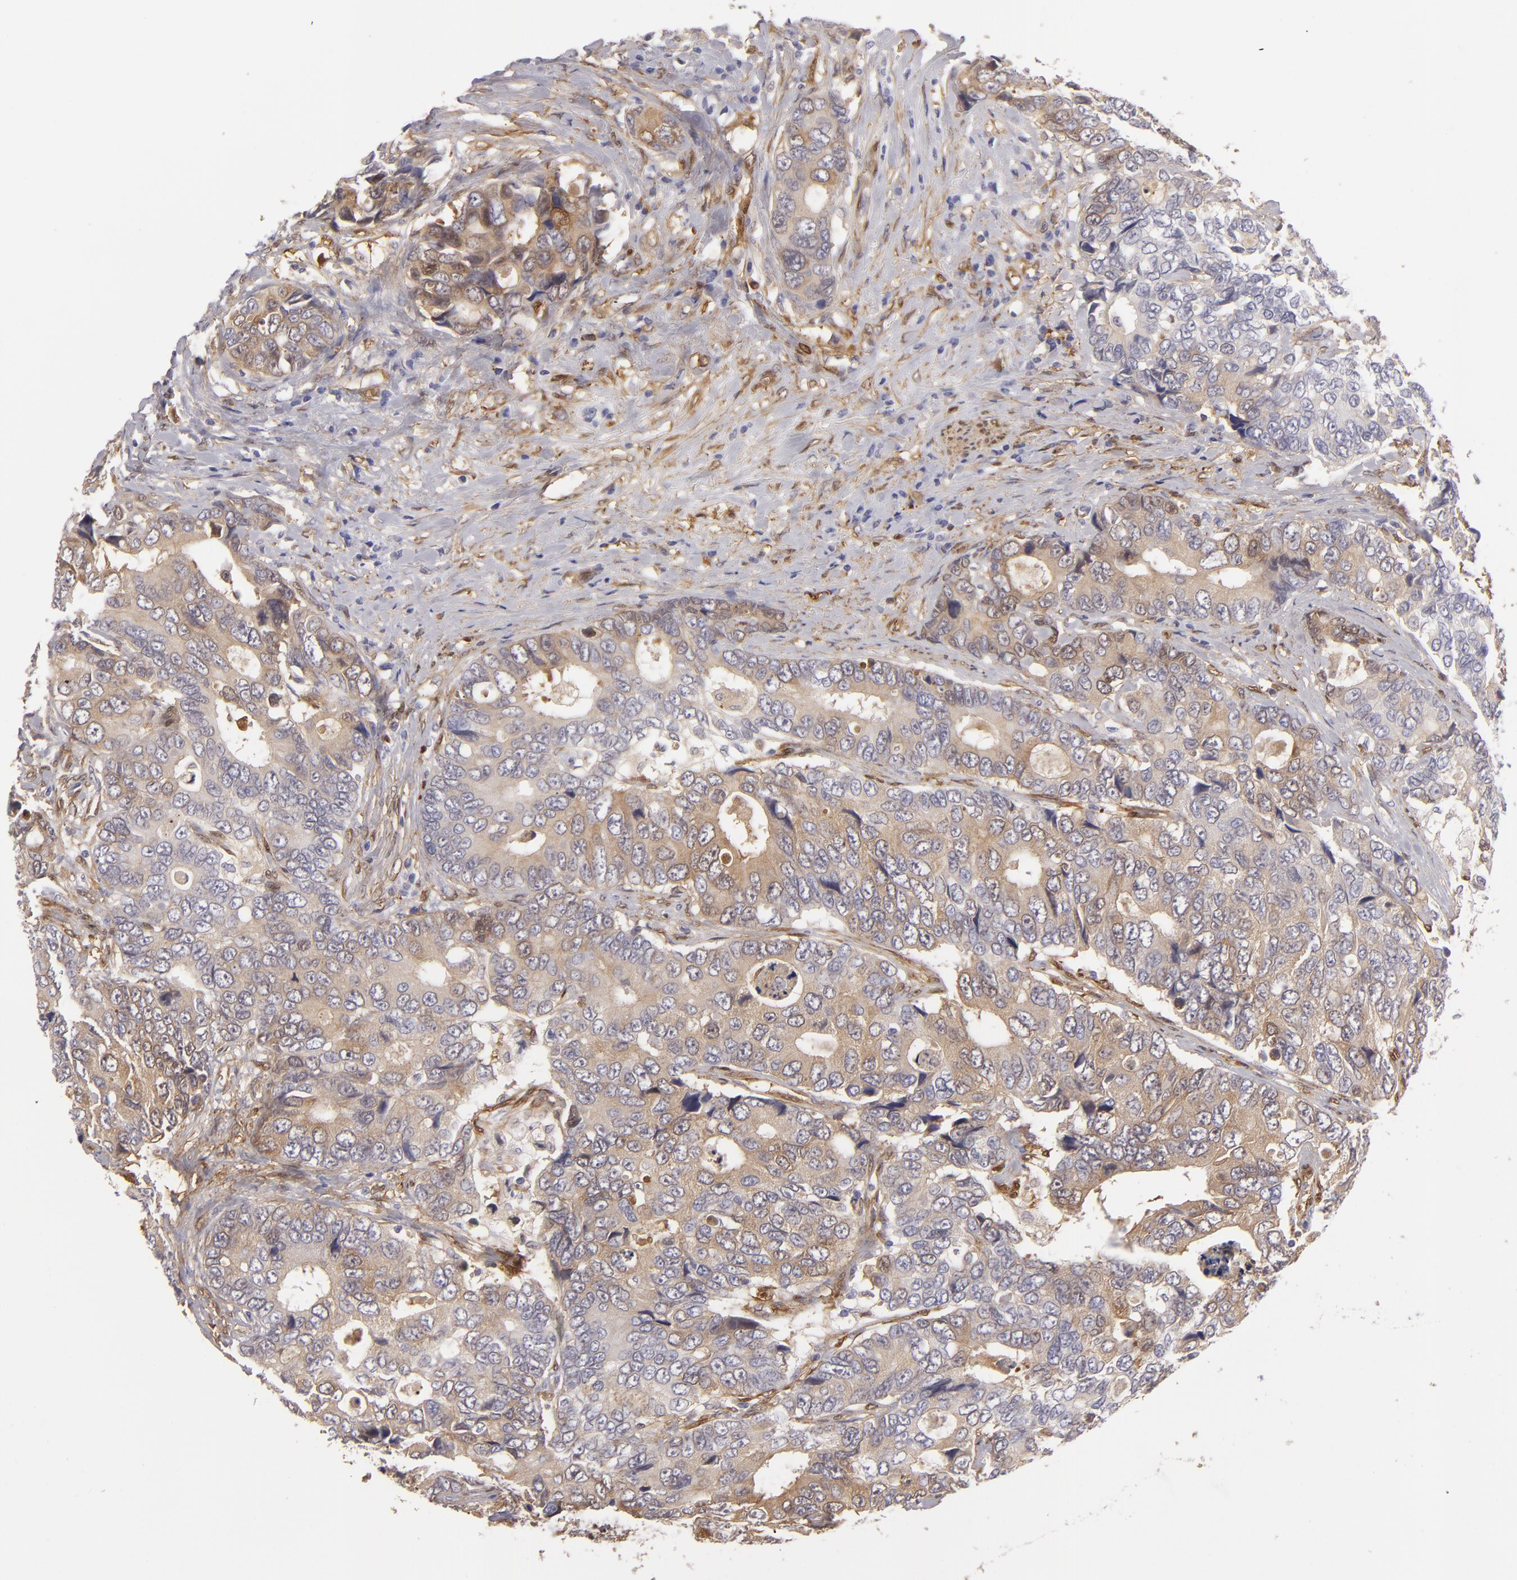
{"staining": {"intensity": "weak", "quantity": ">75%", "location": "cytoplasmic/membranous"}, "tissue": "colorectal cancer", "cell_type": "Tumor cells", "image_type": "cancer", "snomed": [{"axis": "morphology", "description": "Adenocarcinoma, NOS"}, {"axis": "topography", "description": "Rectum"}], "caption": "Immunohistochemical staining of human colorectal cancer demonstrates low levels of weak cytoplasmic/membranous positivity in approximately >75% of tumor cells.", "gene": "VCL", "patient": {"sex": "female", "age": 67}}